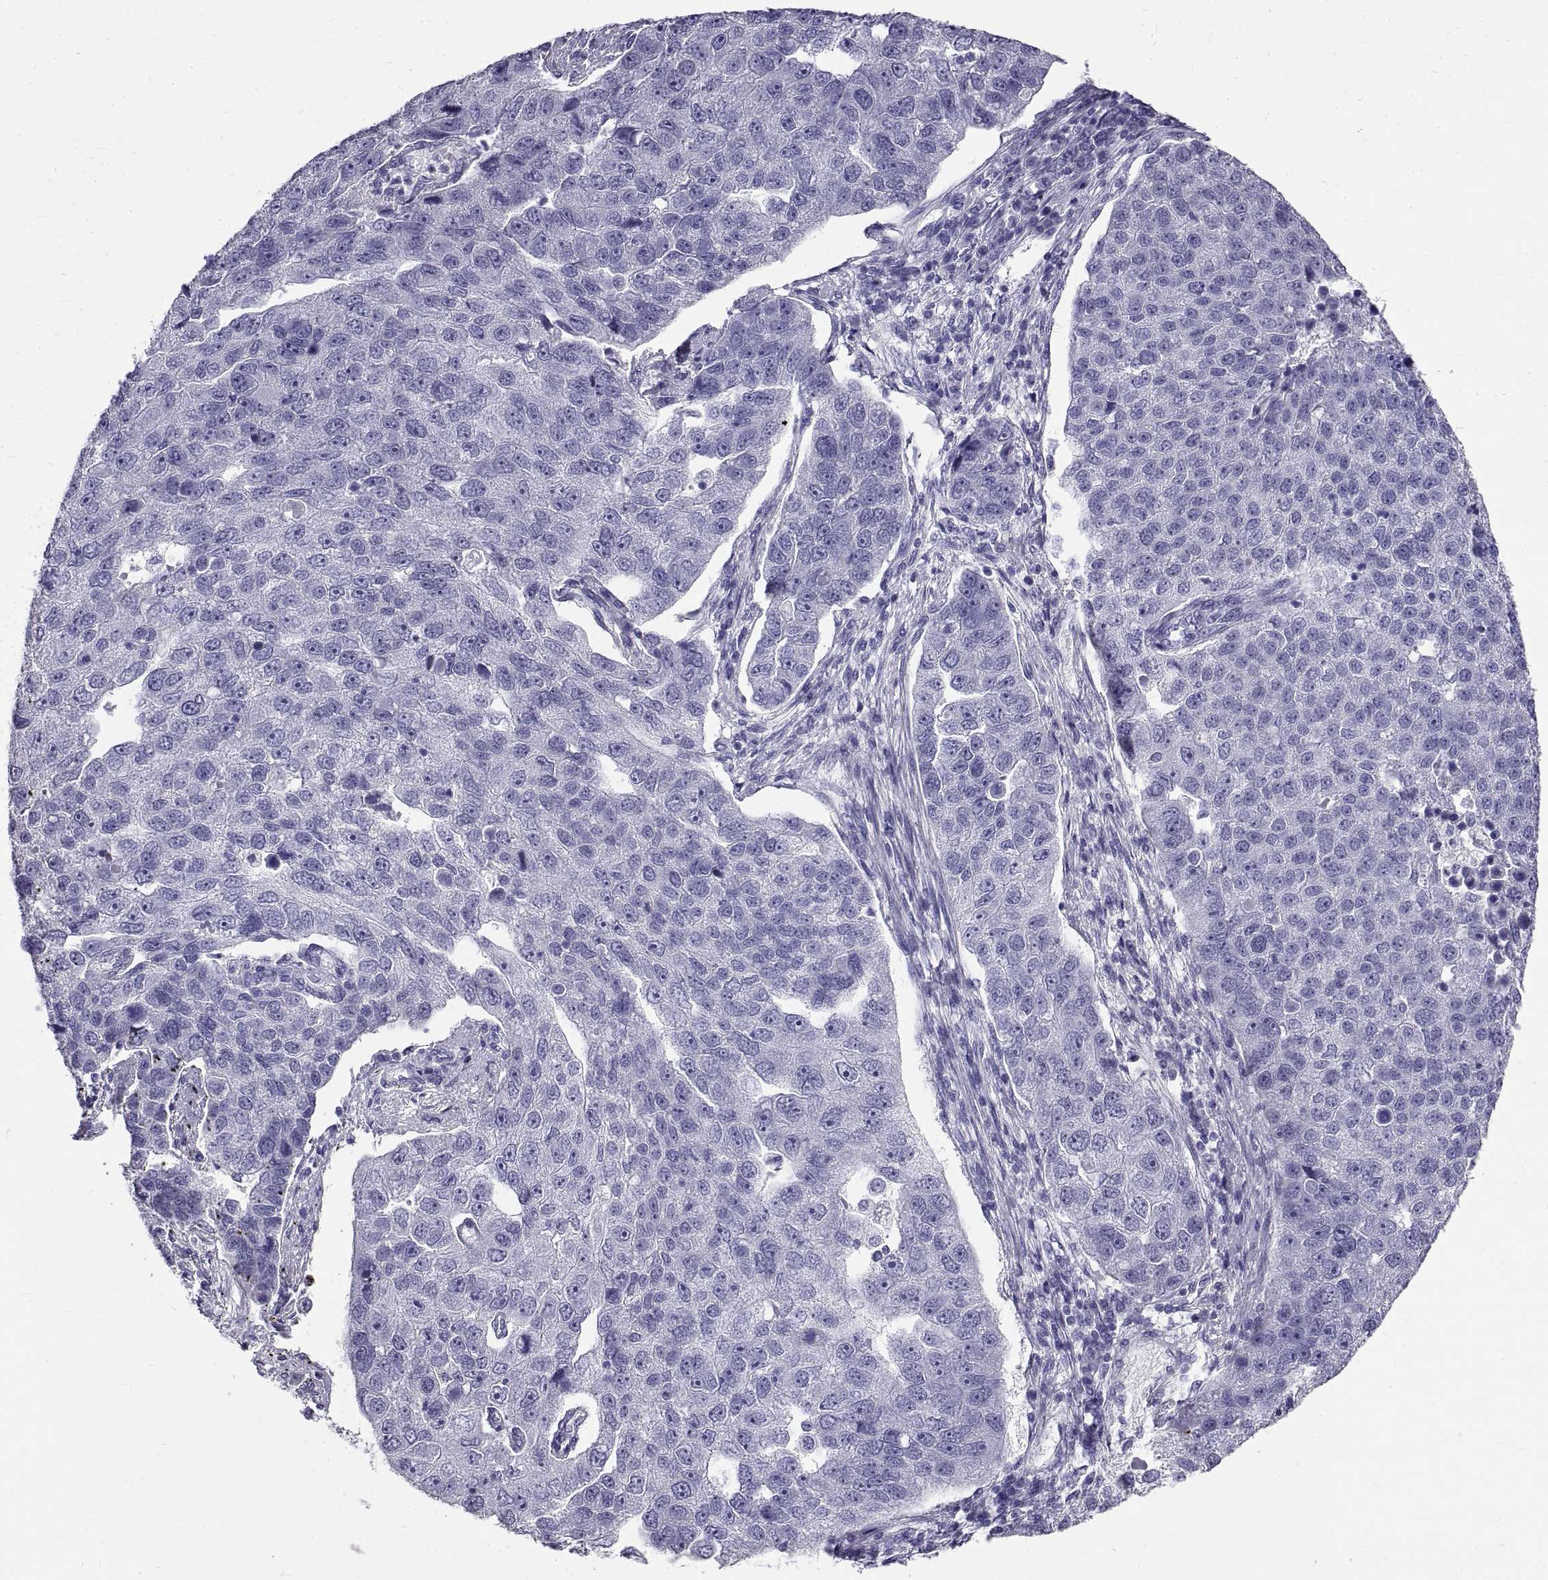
{"staining": {"intensity": "negative", "quantity": "none", "location": "none"}, "tissue": "pancreatic cancer", "cell_type": "Tumor cells", "image_type": "cancer", "snomed": [{"axis": "morphology", "description": "Adenocarcinoma, NOS"}, {"axis": "topography", "description": "Pancreas"}], "caption": "Tumor cells show no significant expression in pancreatic cancer (adenocarcinoma). (IHC, brightfield microscopy, high magnification).", "gene": "GNG12", "patient": {"sex": "female", "age": 61}}